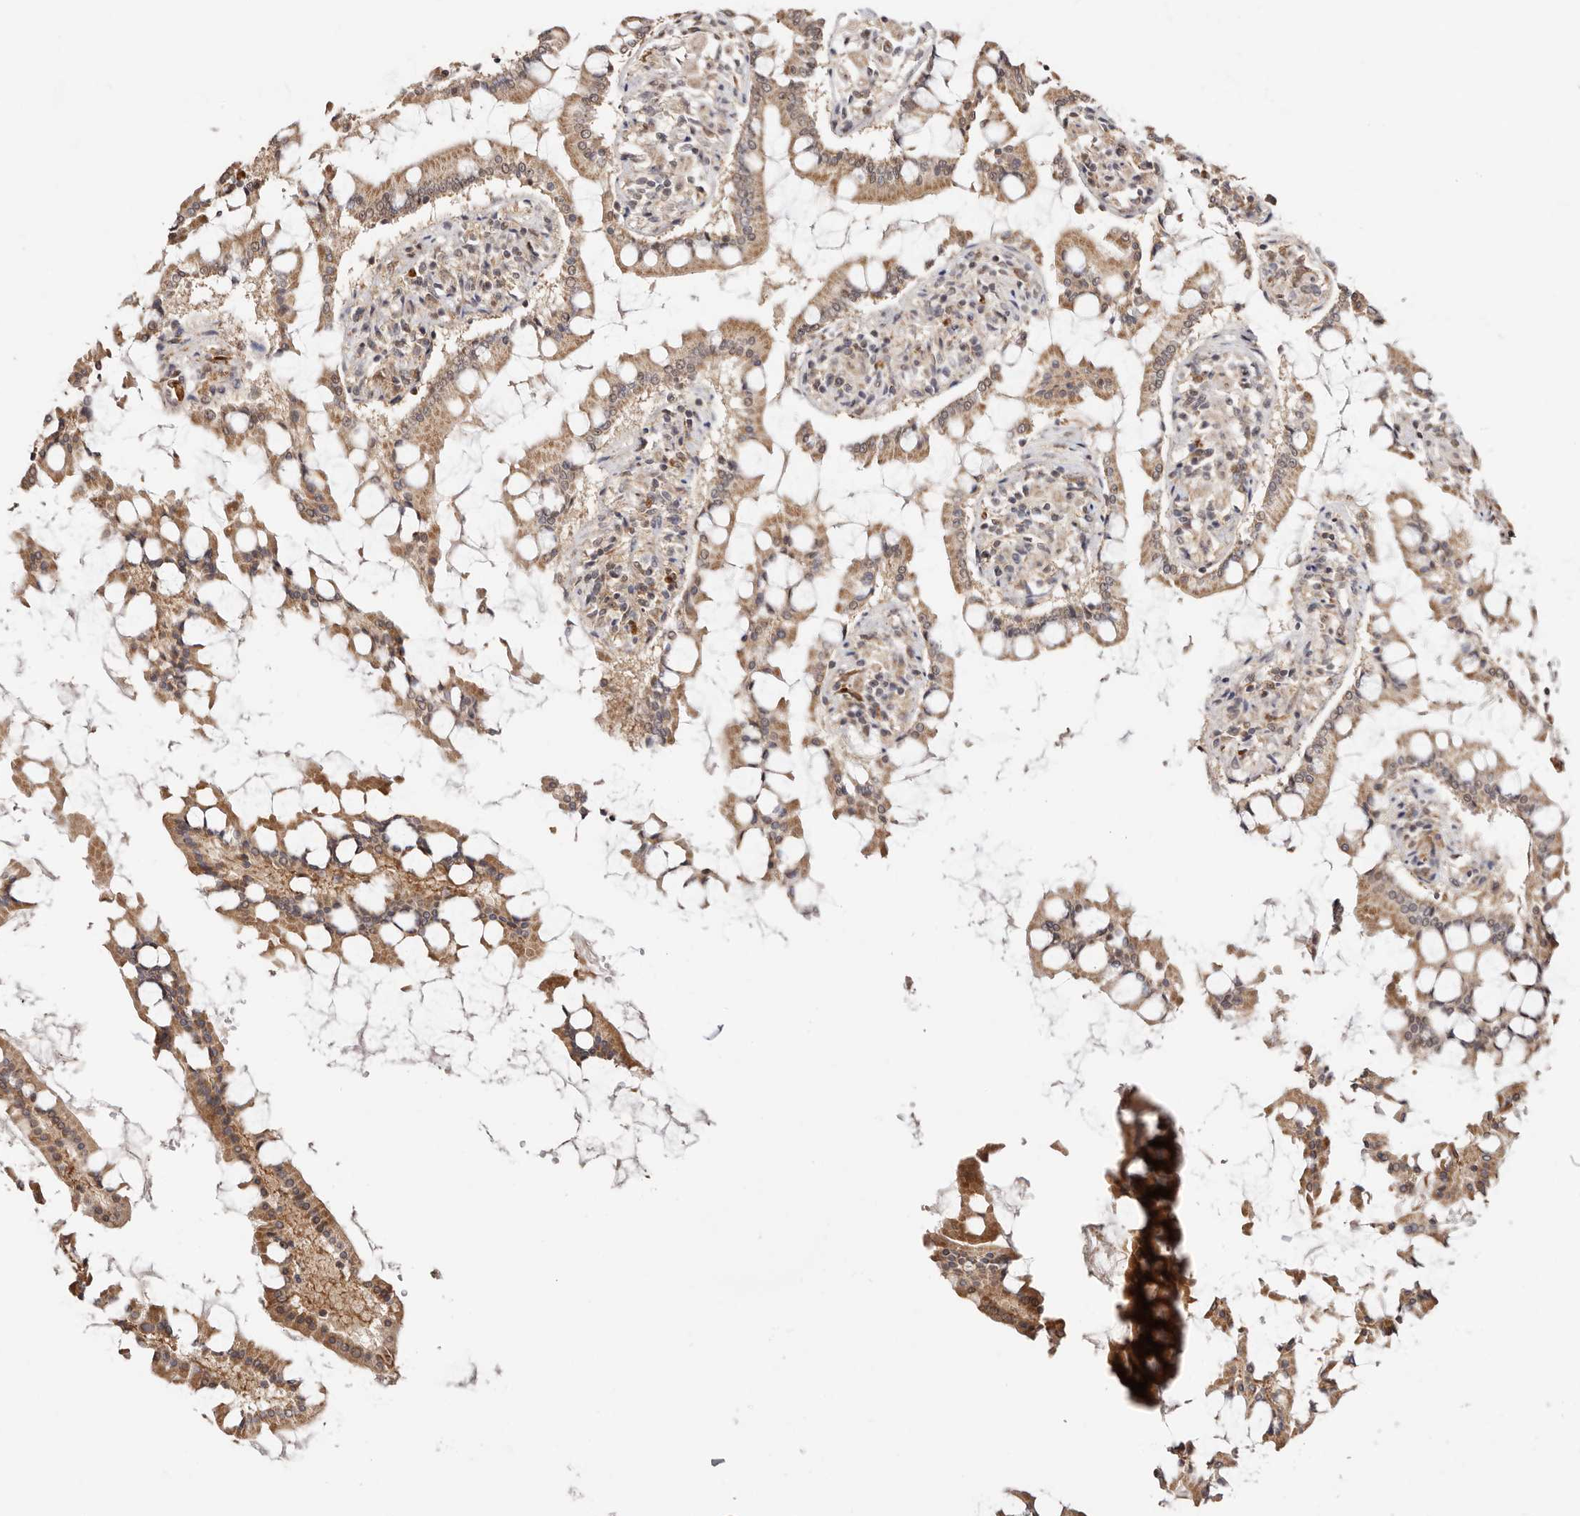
{"staining": {"intensity": "moderate", "quantity": ">75%", "location": "cytoplasmic/membranous"}, "tissue": "small intestine", "cell_type": "Glandular cells", "image_type": "normal", "snomed": [{"axis": "morphology", "description": "Normal tissue, NOS"}, {"axis": "topography", "description": "Small intestine"}], "caption": "This is an image of IHC staining of unremarkable small intestine, which shows moderate staining in the cytoplasmic/membranous of glandular cells.", "gene": "CTNNBL1", "patient": {"sex": "male", "age": 41}}